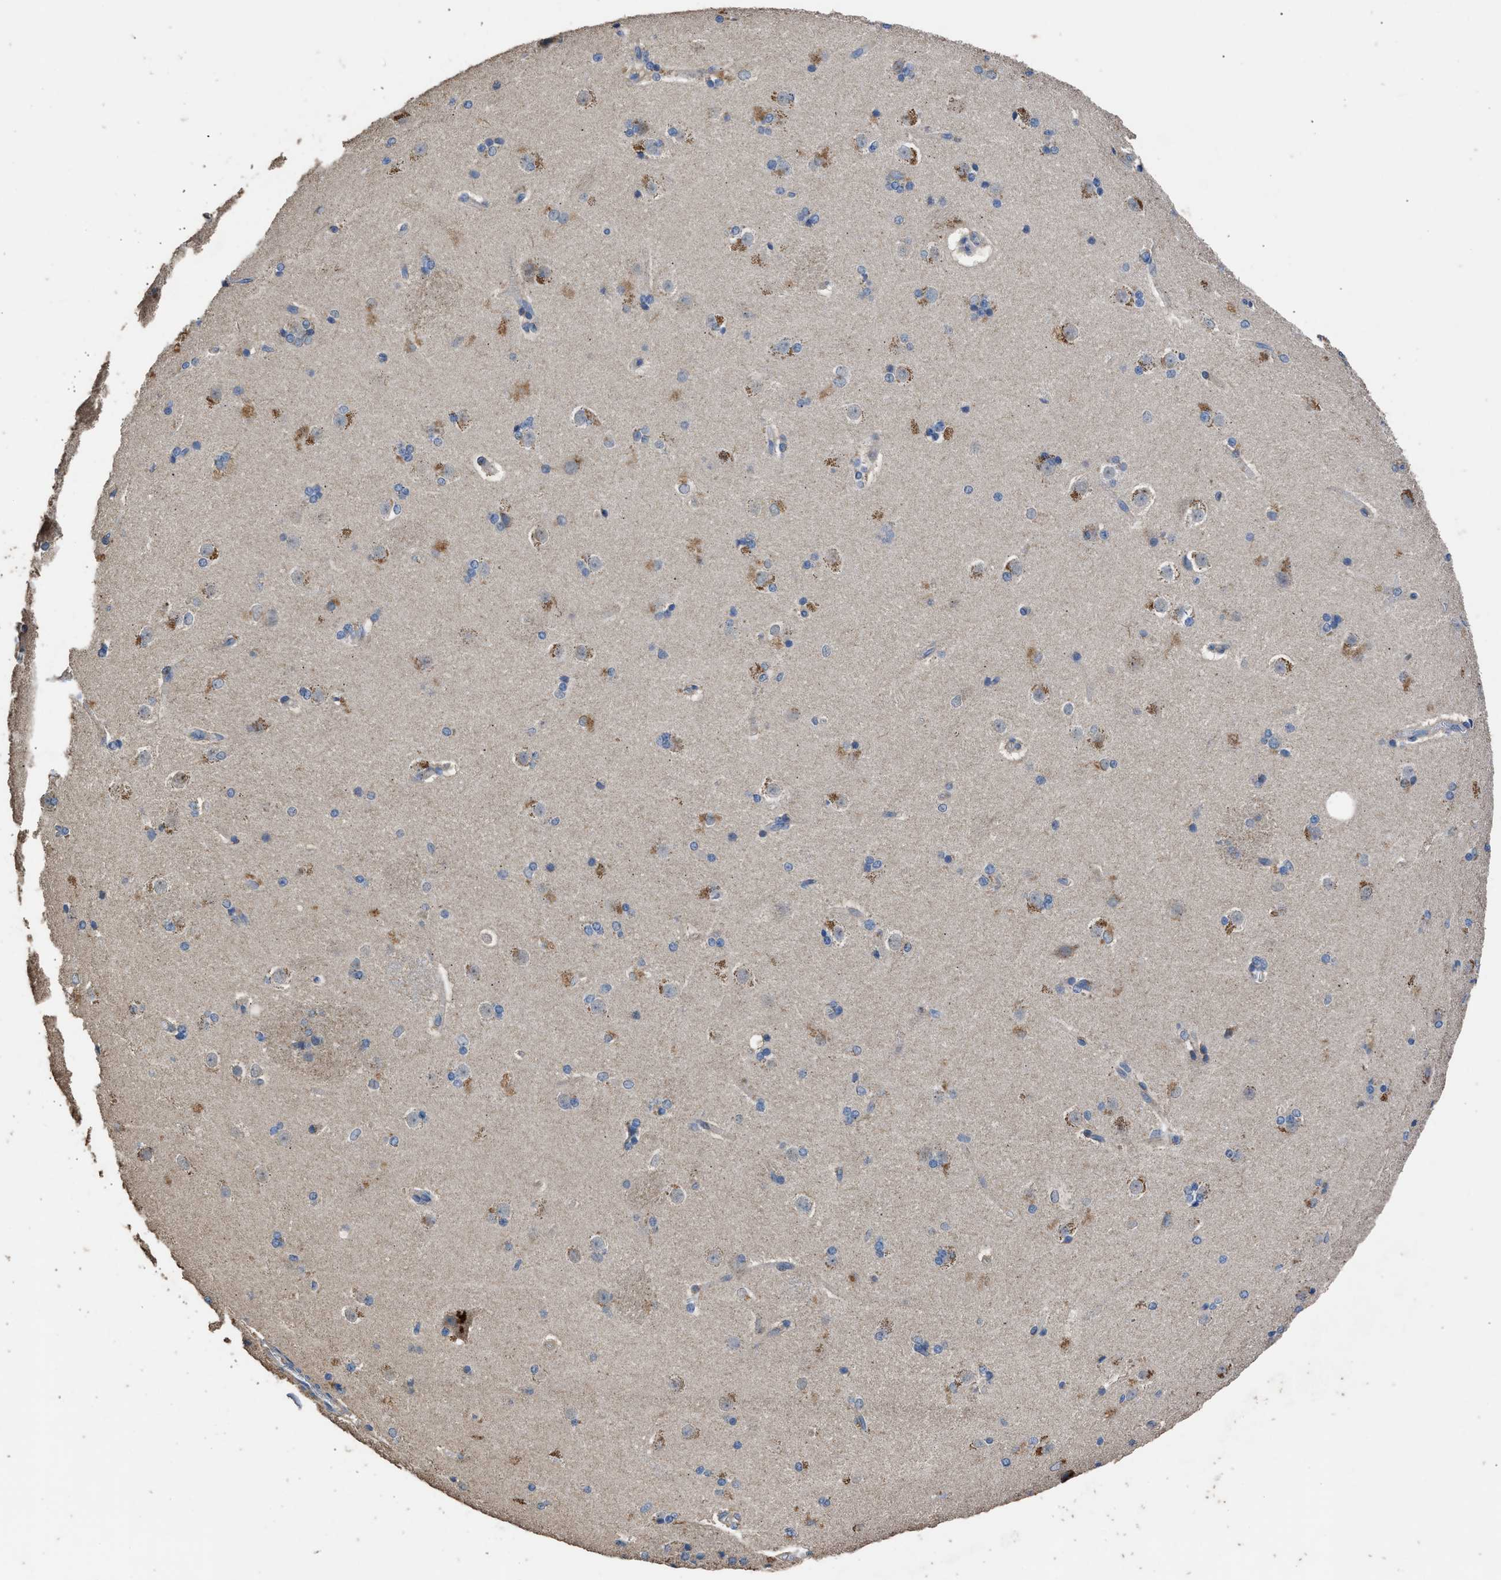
{"staining": {"intensity": "weak", "quantity": "<25%", "location": "cytoplasmic/membranous"}, "tissue": "caudate", "cell_type": "Glial cells", "image_type": "normal", "snomed": [{"axis": "morphology", "description": "Normal tissue, NOS"}, {"axis": "topography", "description": "Lateral ventricle wall"}], "caption": "Immunohistochemistry photomicrograph of unremarkable caudate stained for a protein (brown), which displays no expression in glial cells. Nuclei are stained in blue.", "gene": "ITSN1", "patient": {"sex": "female", "age": 19}}